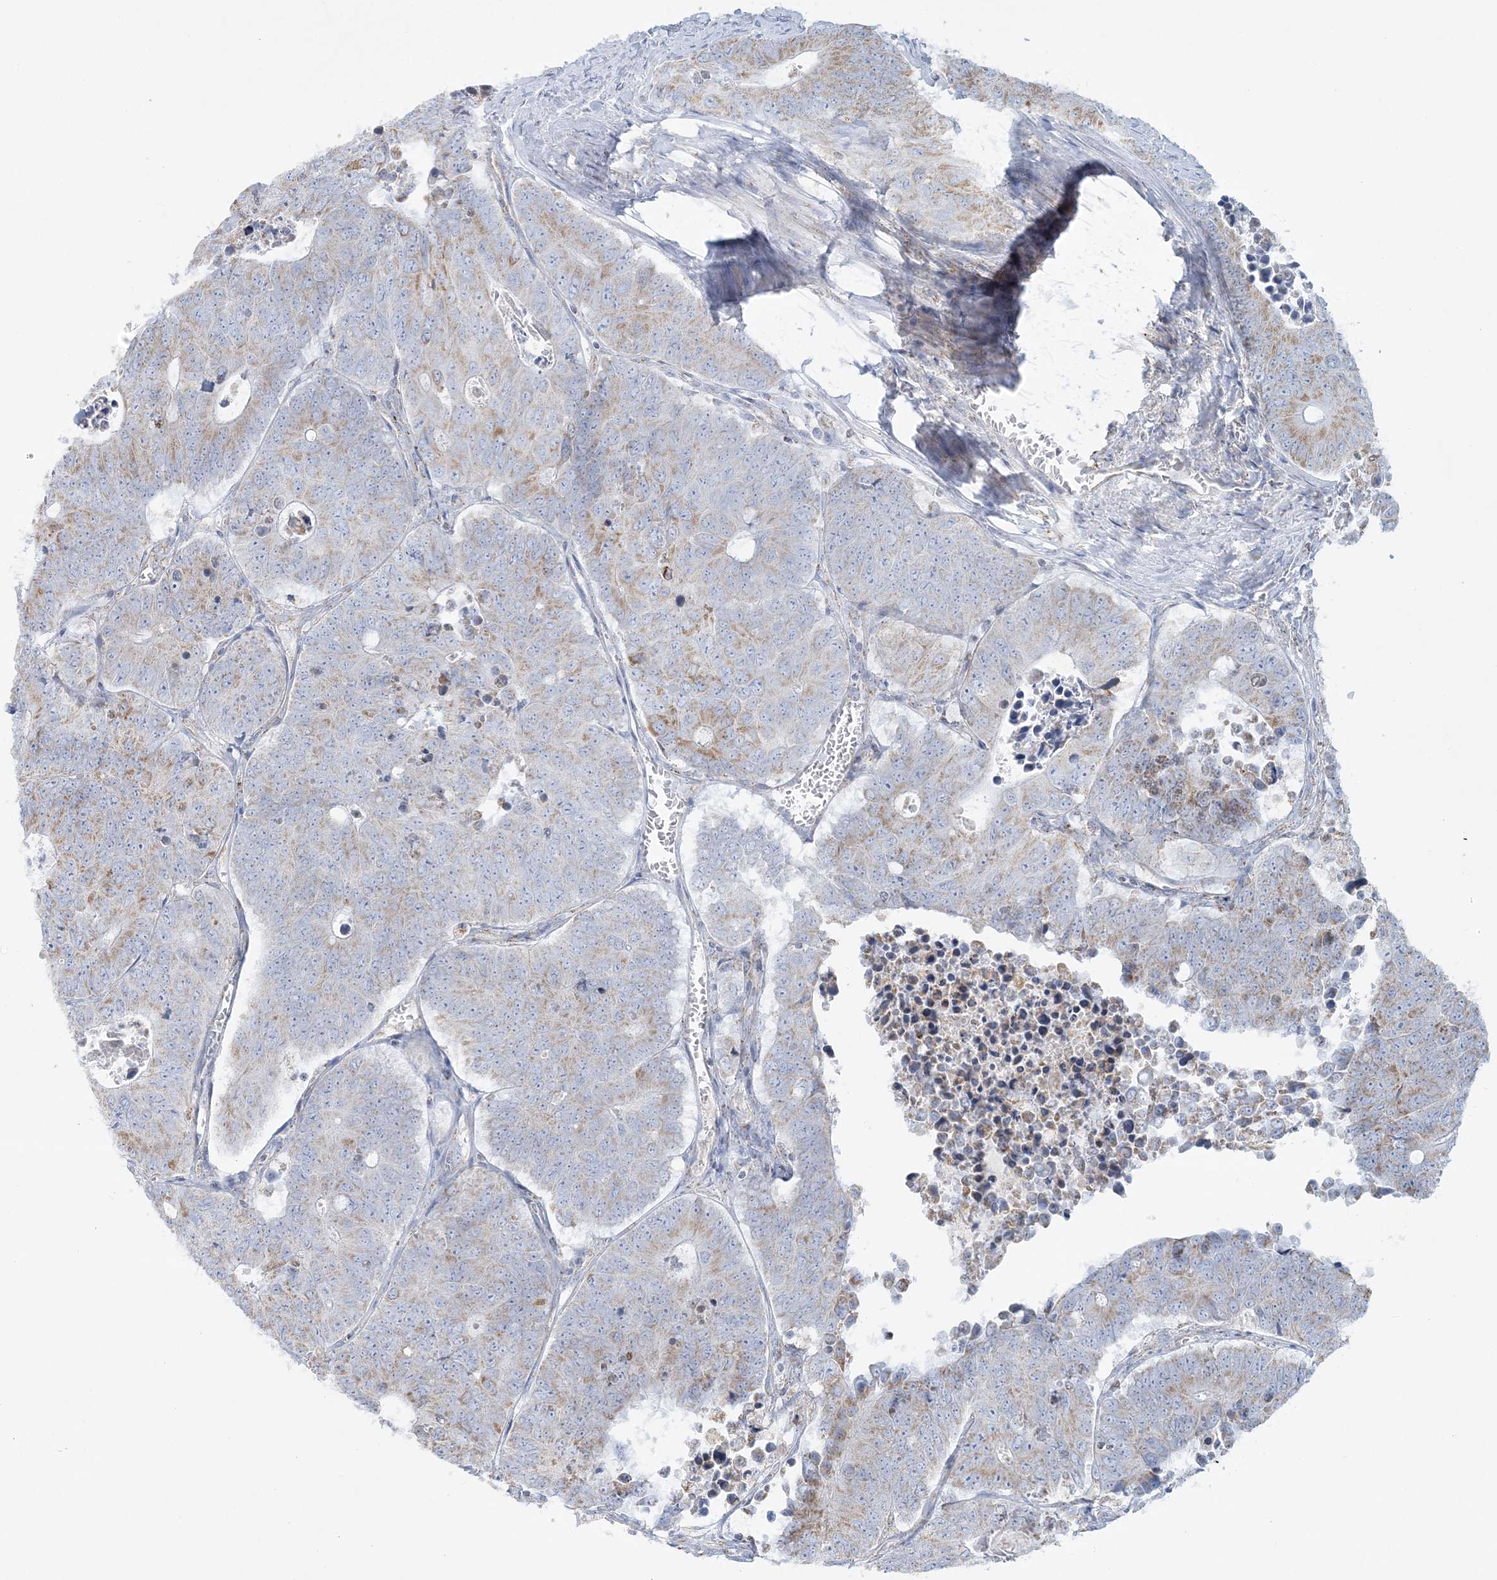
{"staining": {"intensity": "weak", "quantity": "25%-75%", "location": "cytoplasmic/membranous"}, "tissue": "colorectal cancer", "cell_type": "Tumor cells", "image_type": "cancer", "snomed": [{"axis": "morphology", "description": "Adenocarcinoma, NOS"}, {"axis": "topography", "description": "Colon"}], "caption": "Brown immunohistochemical staining in colorectal adenocarcinoma demonstrates weak cytoplasmic/membranous positivity in approximately 25%-75% of tumor cells.", "gene": "TBC1D7", "patient": {"sex": "male", "age": 87}}